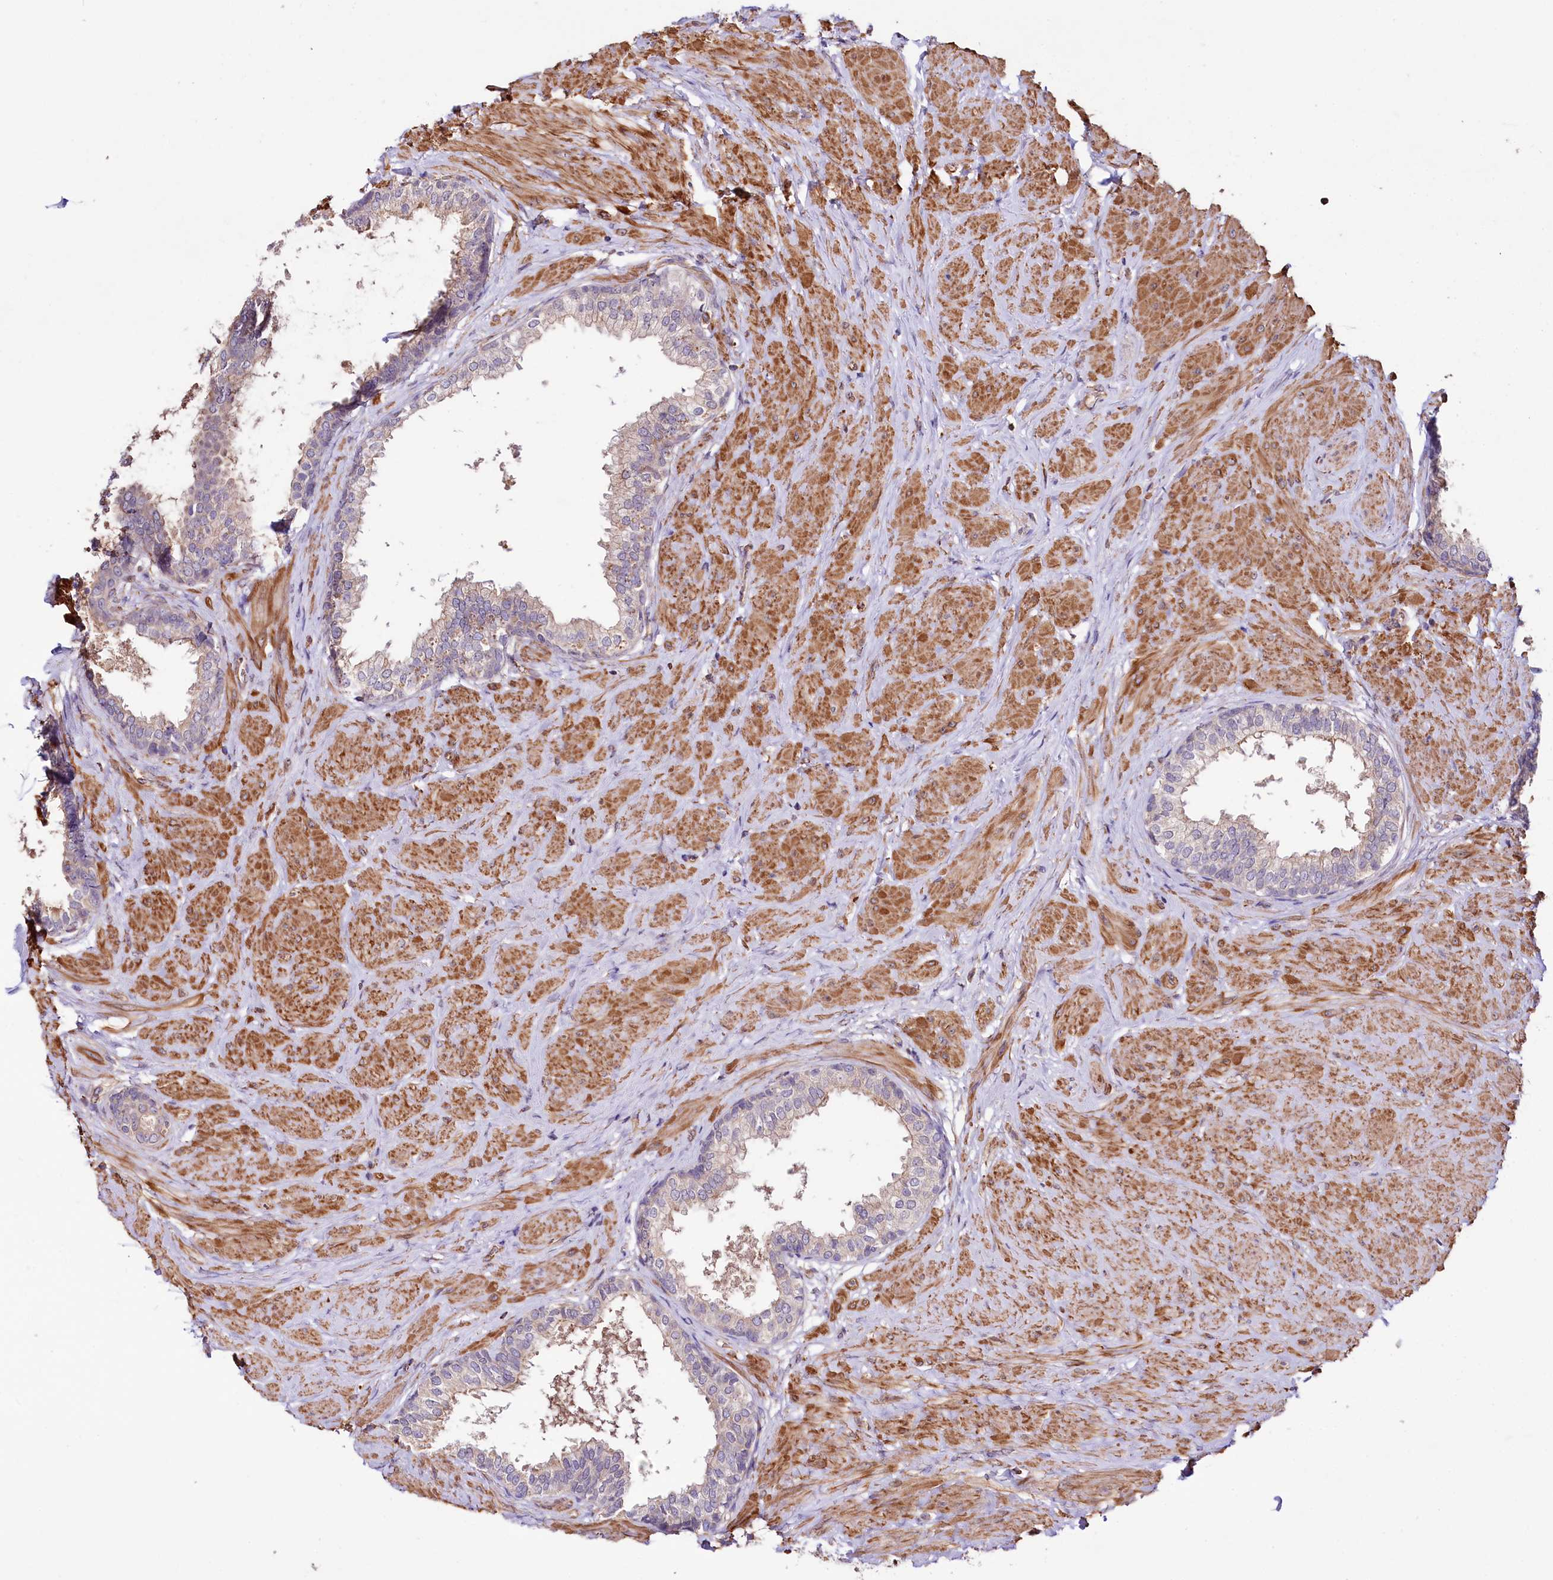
{"staining": {"intensity": "weak", "quantity": "25%-75%", "location": "cytoplasmic/membranous"}, "tissue": "prostate", "cell_type": "Glandular cells", "image_type": "normal", "snomed": [{"axis": "morphology", "description": "Normal tissue, NOS"}, {"axis": "topography", "description": "Prostate"}], "caption": "Unremarkable prostate shows weak cytoplasmic/membranous expression in about 25%-75% of glandular cells (IHC, brightfield microscopy, high magnification)..", "gene": "TTC12", "patient": {"sex": "male", "age": 48}}